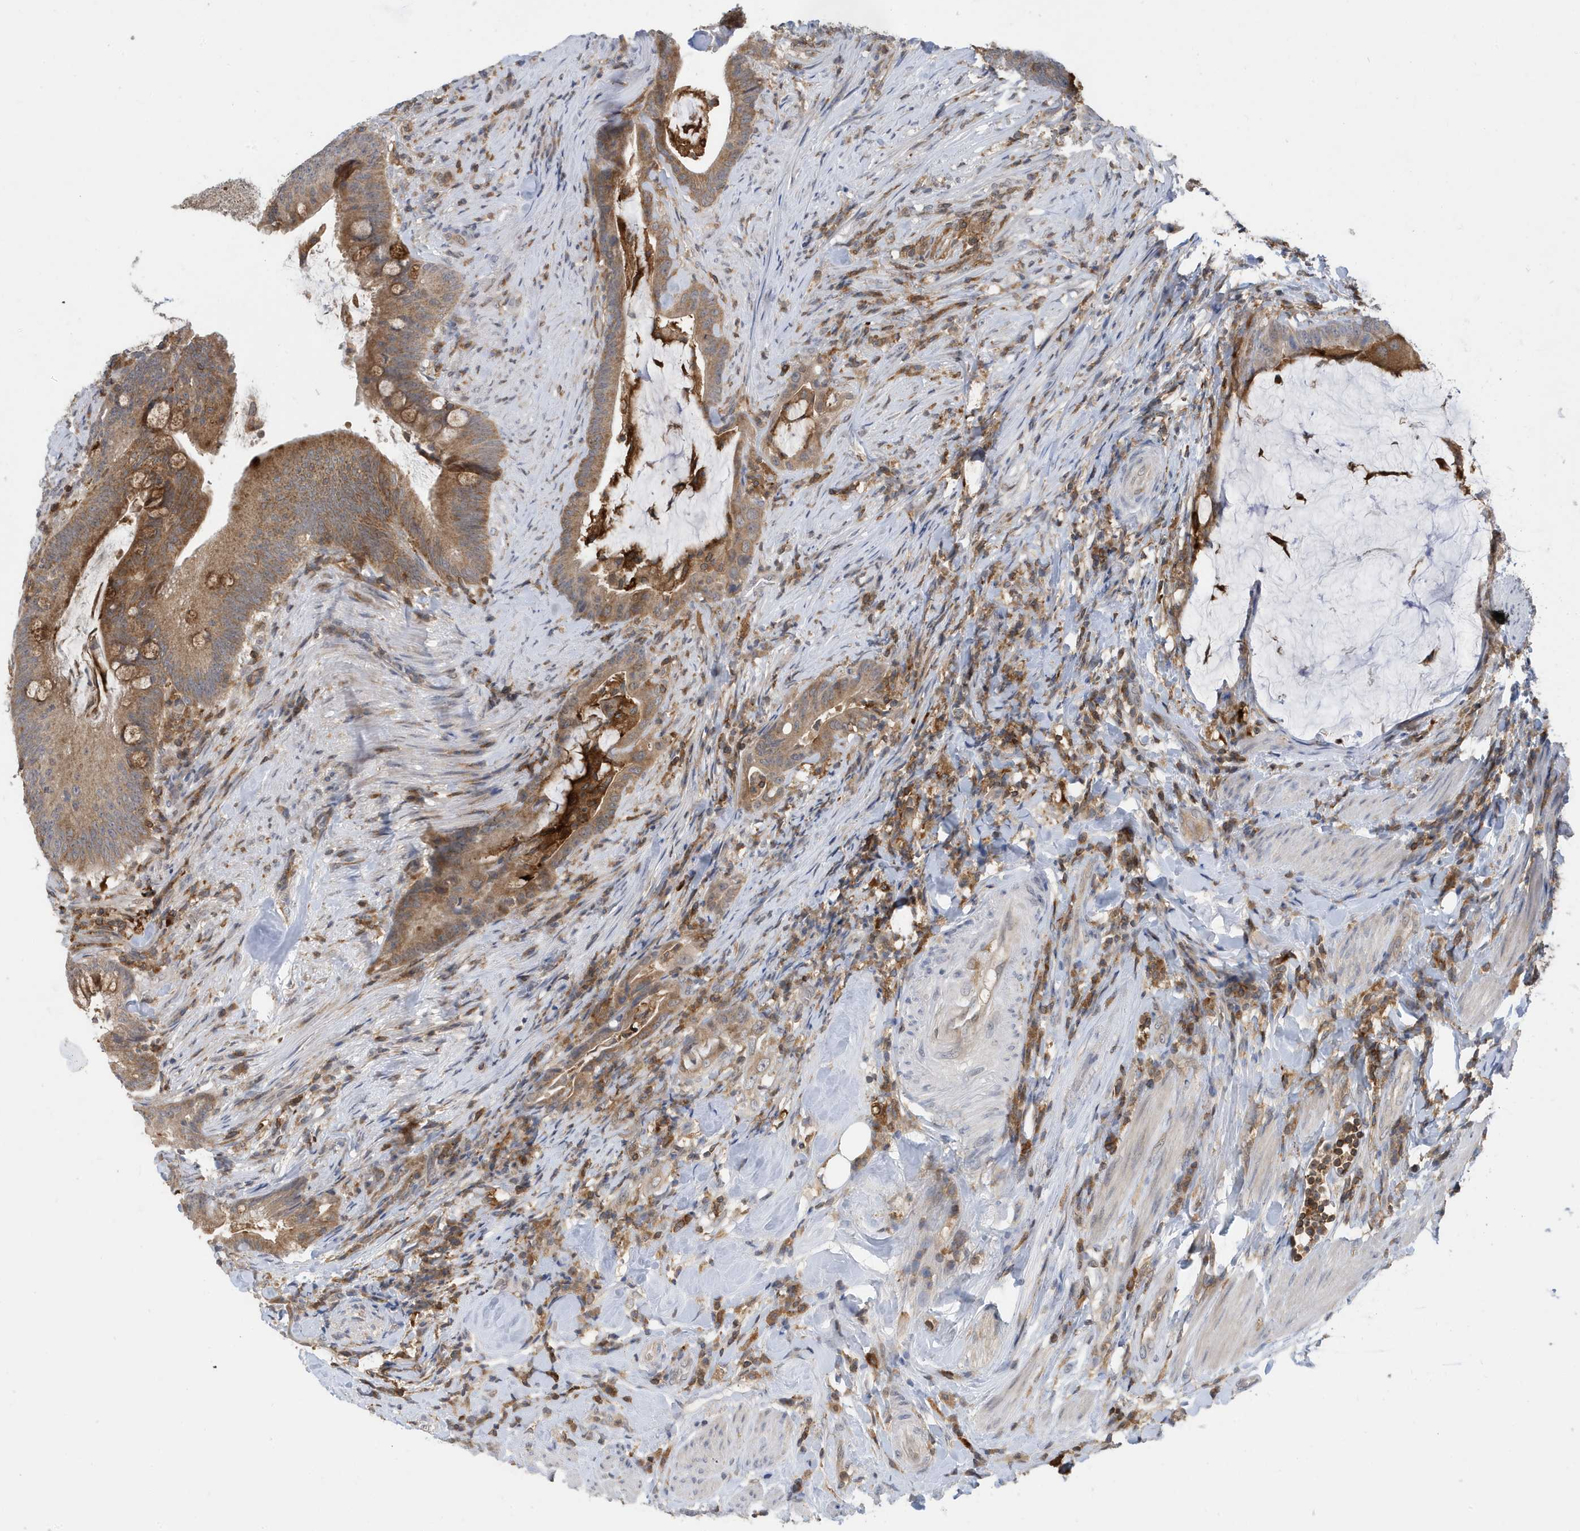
{"staining": {"intensity": "moderate", "quantity": ">75%", "location": "cytoplasmic/membranous"}, "tissue": "colorectal cancer", "cell_type": "Tumor cells", "image_type": "cancer", "snomed": [{"axis": "morphology", "description": "Adenocarcinoma, NOS"}, {"axis": "topography", "description": "Colon"}], "caption": "A histopathology image of human adenocarcinoma (colorectal) stained for a protein exhibits moderate cytoplasmic/membranous brown staining in tumor cells.", "gene": "NSUN3", "patient": {"sex": "female", "age": 66}}